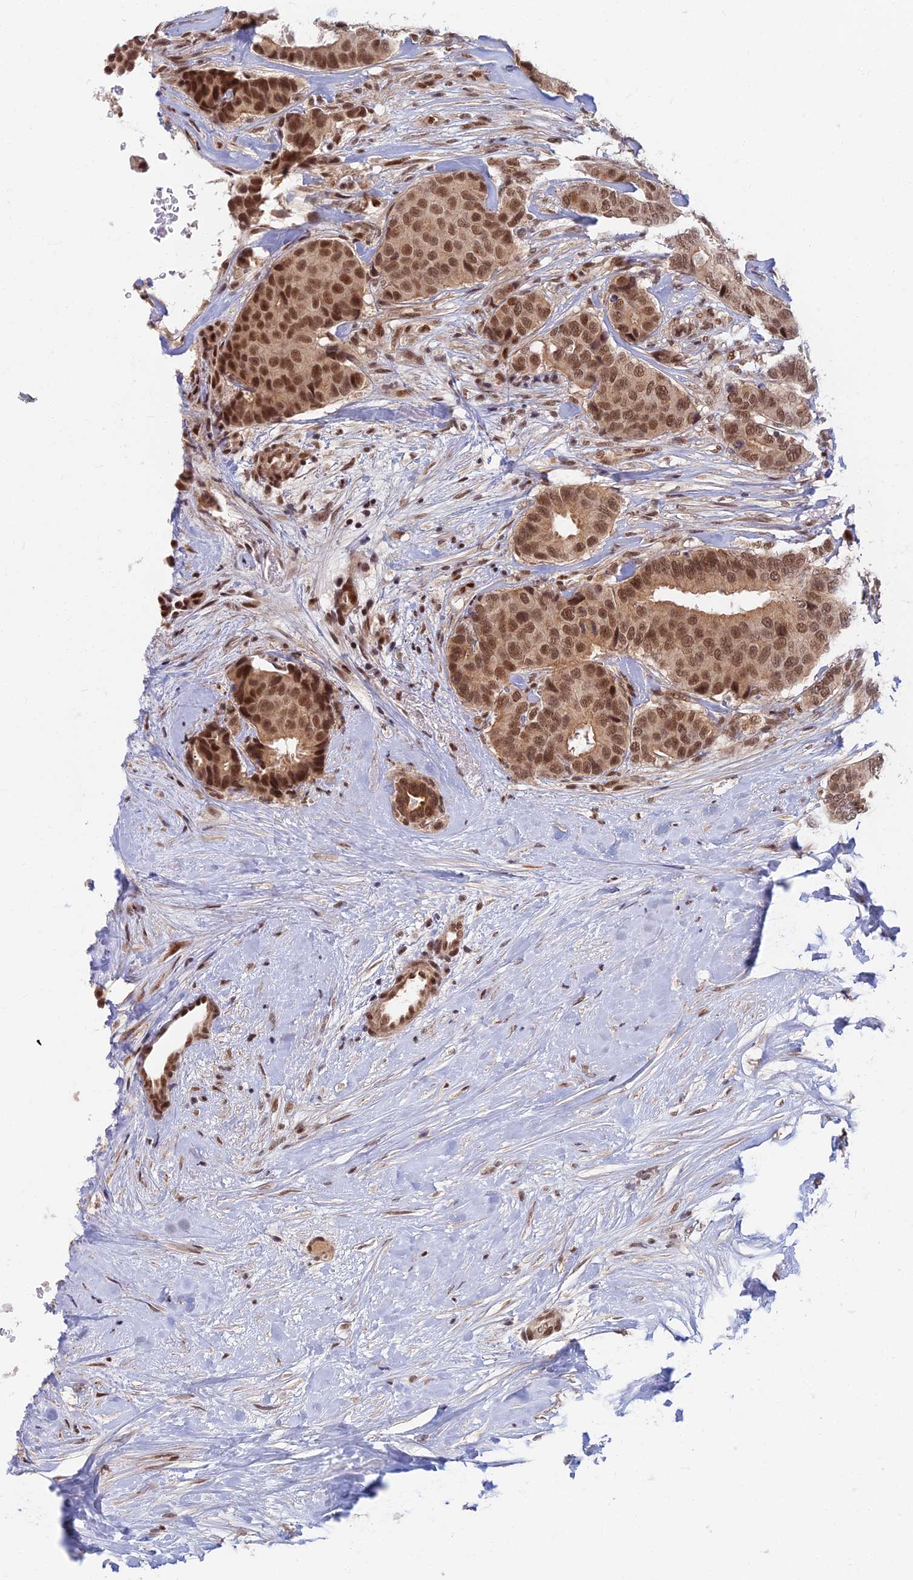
{"staining": {"intensity": "moderate", "quantity": ">75%", "location": "nuclear"}, "tissue": "breast cancer", "cell_type": "Tumor cells", "image_type": "cancer", "snomed": [{"axis": "morphology", "description": "Duct carcinoma"}, {"axis": "topography", "description": "Breast"}], "caption": "Immunohistochemical staining of breast cancer (invasive ductal carcinoma) shows moderate nuclear protein positivity in approximately >75% of tumor cells.", "gene": "TCEA2", "patient": {"sex": "female", "age": 75}}